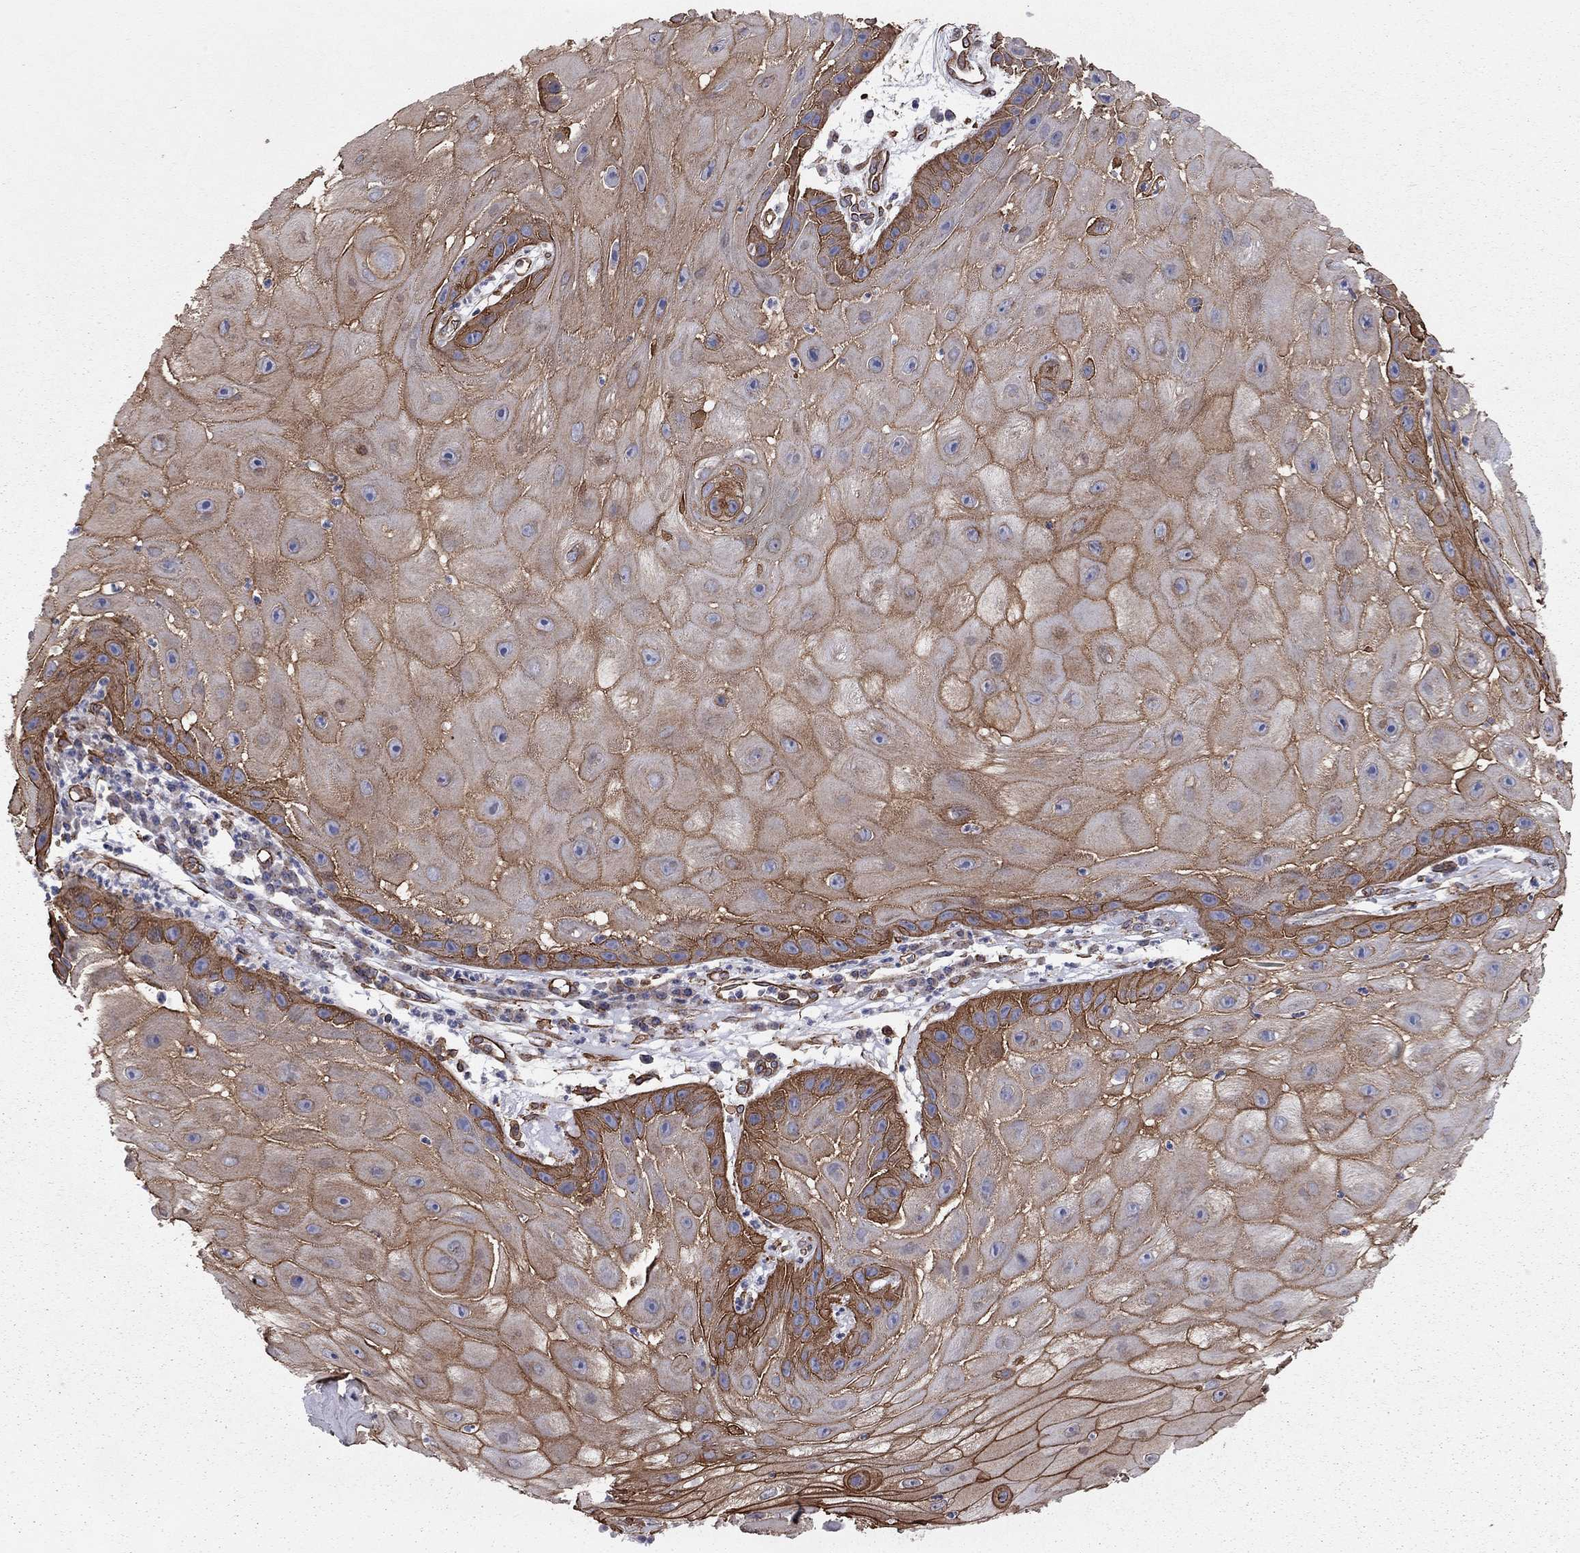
{"staining": {"intensity": "strong", "quantity": "25%-75%", "location": "cytoplasmic/membranous"}, "tissue": "skin cancer", "cell_type": "Tumor cells", "image_type": "cancer", "snomed": [{"axis": "morphology", "description": "Normal tissue, NOS"}, {"axis": "morphology", "description": "Squamous cell carcinoma, NOS"}, {"axis": "topography", "description": "Skin"}], "caption": "Immunohistochemical staining of human skin cancer exhibits strong cytoplasmic/membranous protein staining in about 25%-75% of tumor cells.", "gene": "BICDL2", "patient": {"sex": "male", "age": 79}}